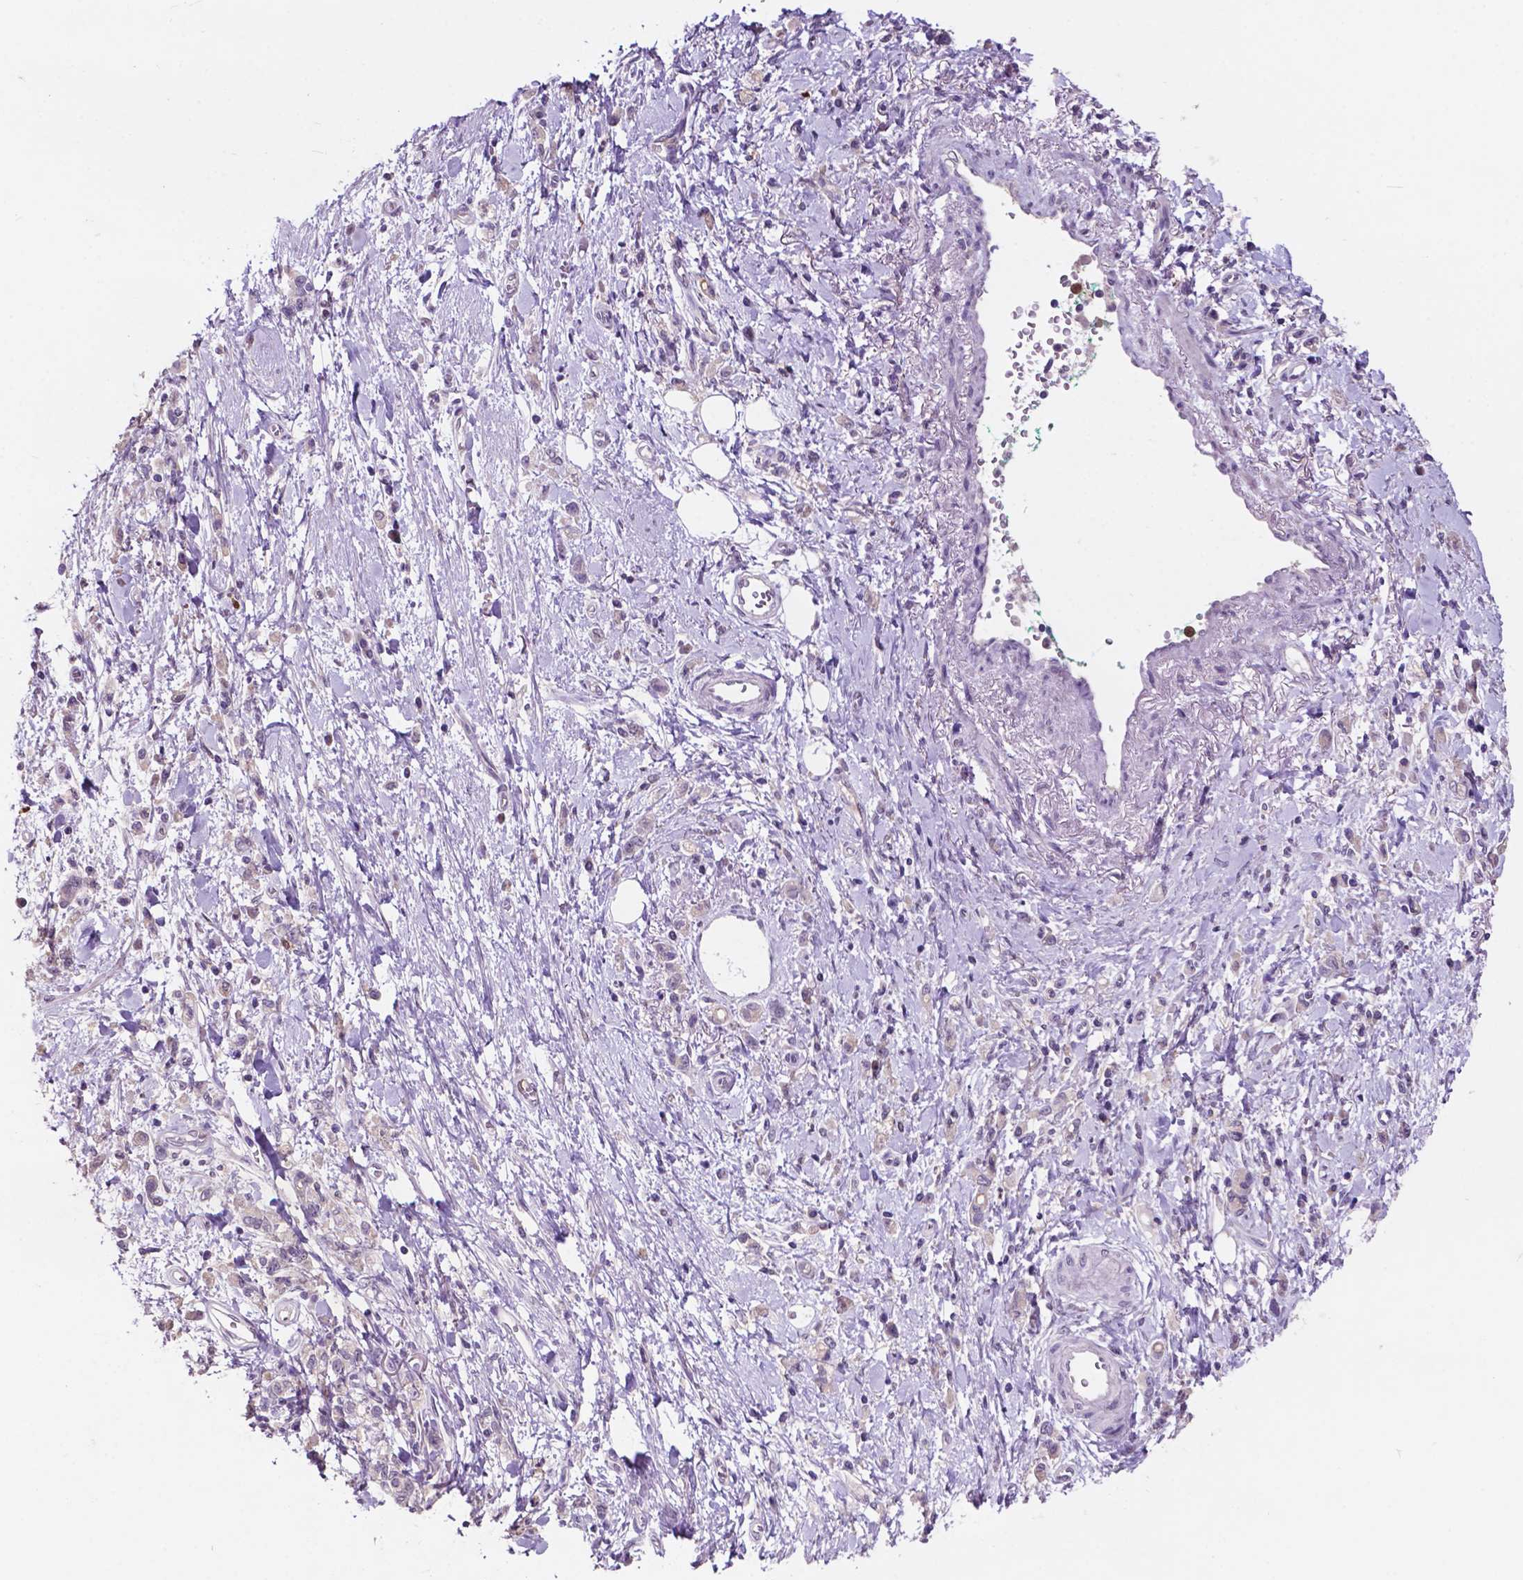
{"staining": {"intensity": "negative", "quantity": "none", "location": "none"}, "tissue": "stomach cancer", "cell_type": "Tumor cells", "image_type": "cancer", "snomed": [{"axis": "morphology", "description": "Adenocarcinoma, NOS"}, {"axis": "topography", "description": "Stomach"}], "caption": "DAB (3,3'-diaminobenzidine) immunohistochemical staining of human stomach adenocarcinoma reveals no significant expression in tumor cells. (DAB immunohistochemistry (IHC), high magnification).", "gene": "PLSCR1", "patient": {"sex": "male", "age": 77}}